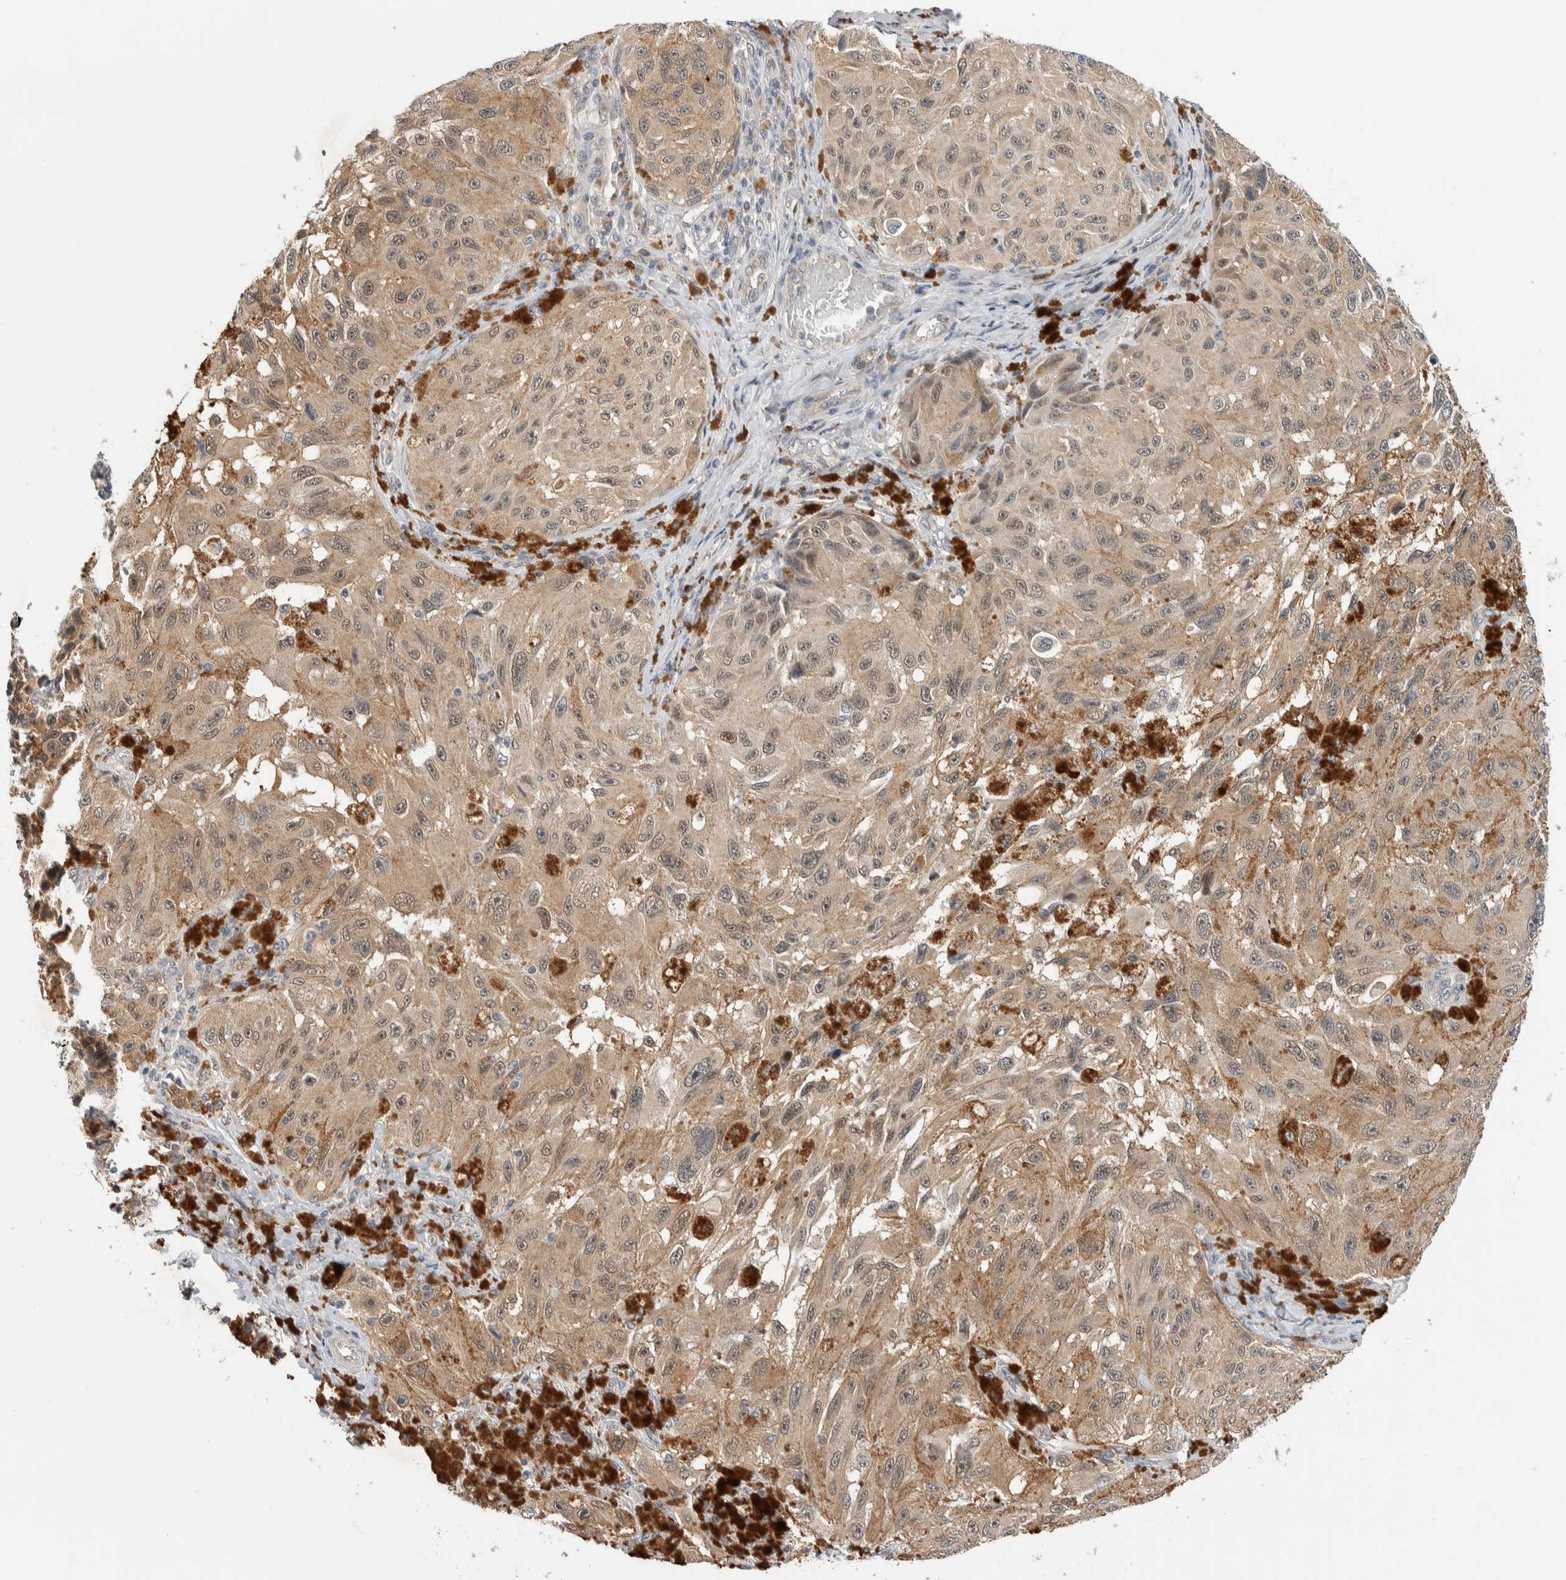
{"staining": {"intensity": "moderate", "quantity": ">75%", "location": "cytoplasmic/membranous,nuclear"}, "tissue": "melanoma", "cell_type": "Tumor cells", "image_type": "cancer", "snomed": [{"axis": "morphology", "description": "Malignant melanoma, NOS"}, {"axis": "topography", "description": "Skin"}], "caption": "Tumor cells show moderate cytoplasmic/membranous and nuclear expression in about >75% of cells in malignant melanoma.", "gene": "SHPK", "patient": {"sex": "female", "age": 73}}